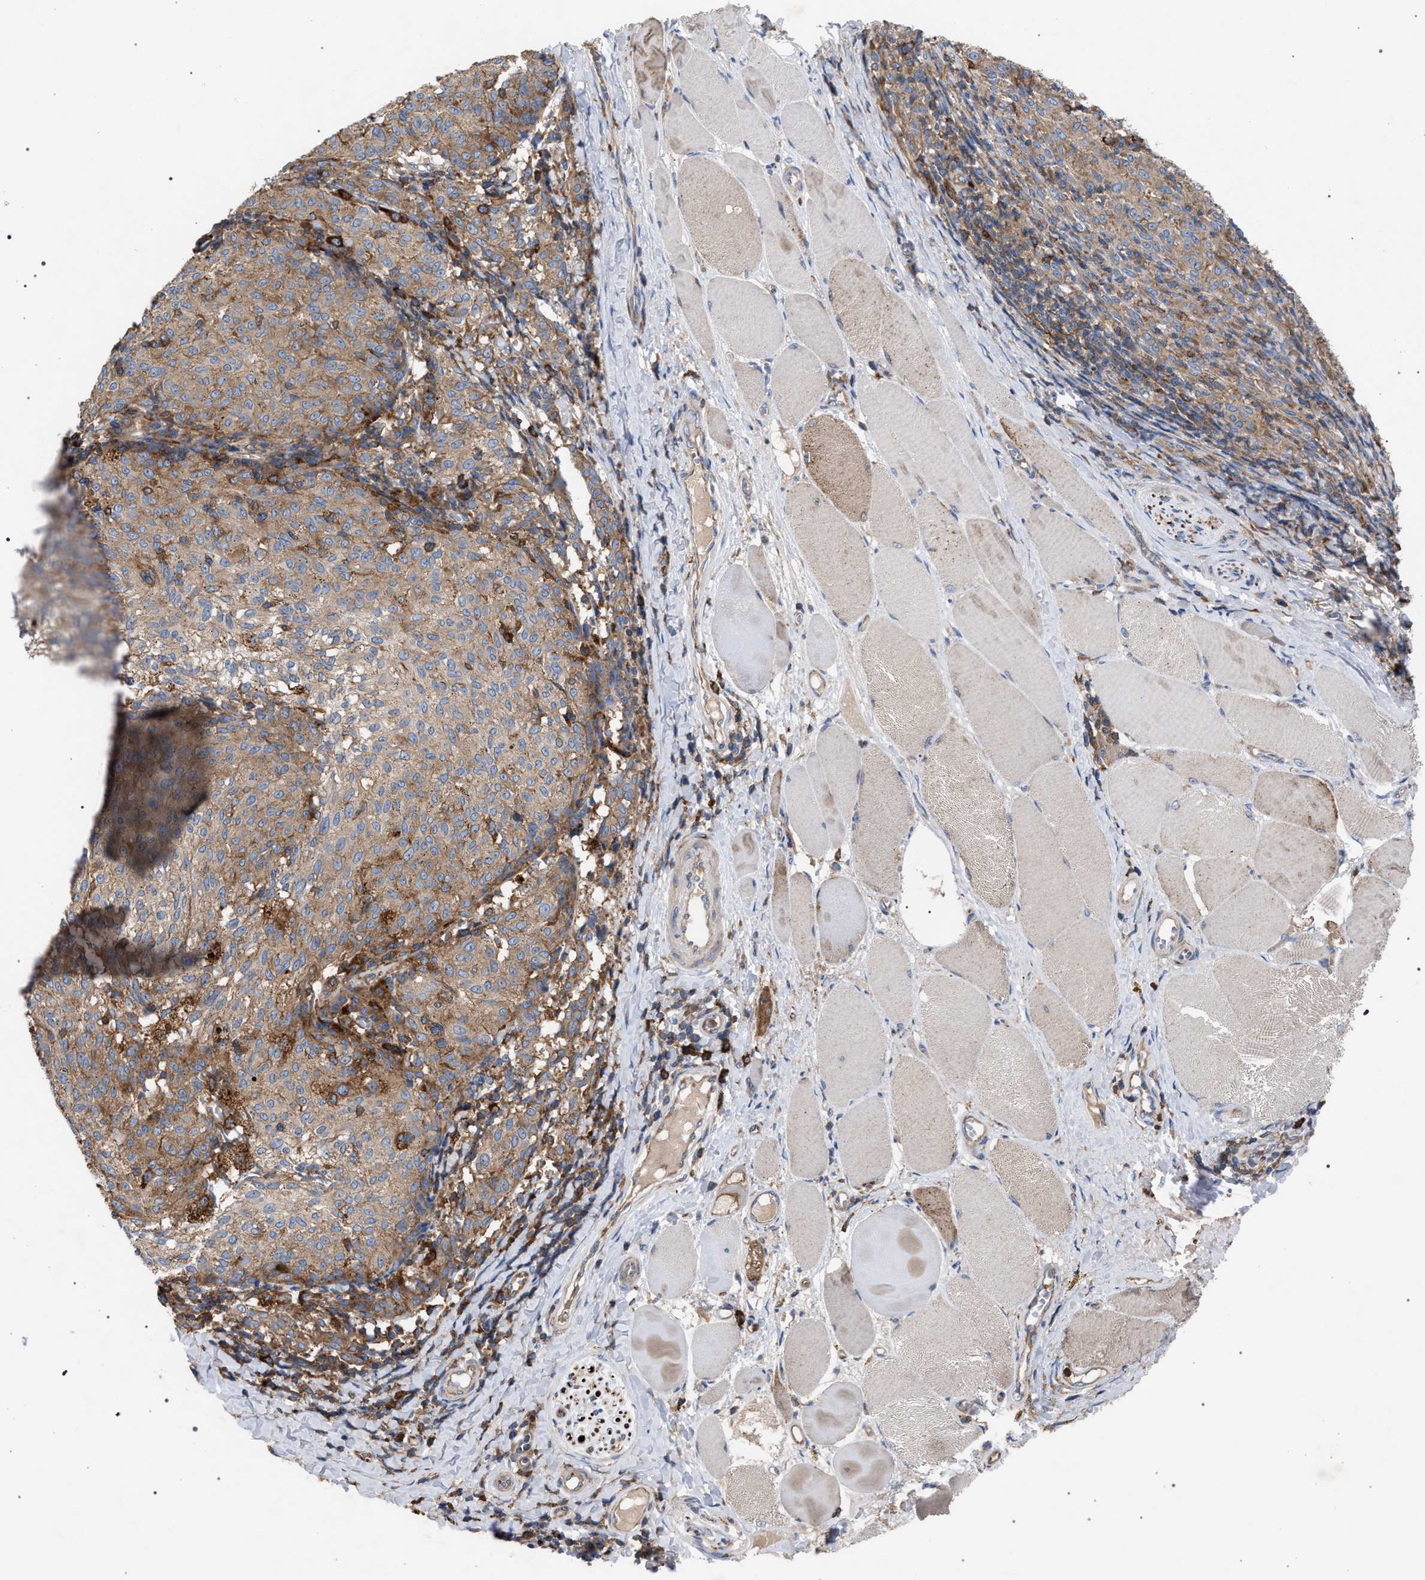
{"staining": {"intensity": "weak", "quantity": ">75%", "location": "cytoplasmic/membranous"}, "tissue": "melanoma", "cell_type": "Tumor cells", "image_type": "cancer", "snomed": [{"axis": "morphology", "description": "Malignant melanoma, NOS"}, {"axis": "topography", "description": "Skin"}], "caption": "Melanoma stained with a brown dye reveals weak cytoplasmic/membranous positive expression in about >75% of tumor cells.", "gene": "CDR2L", "patient": {"sex": "female", "age": 72}}